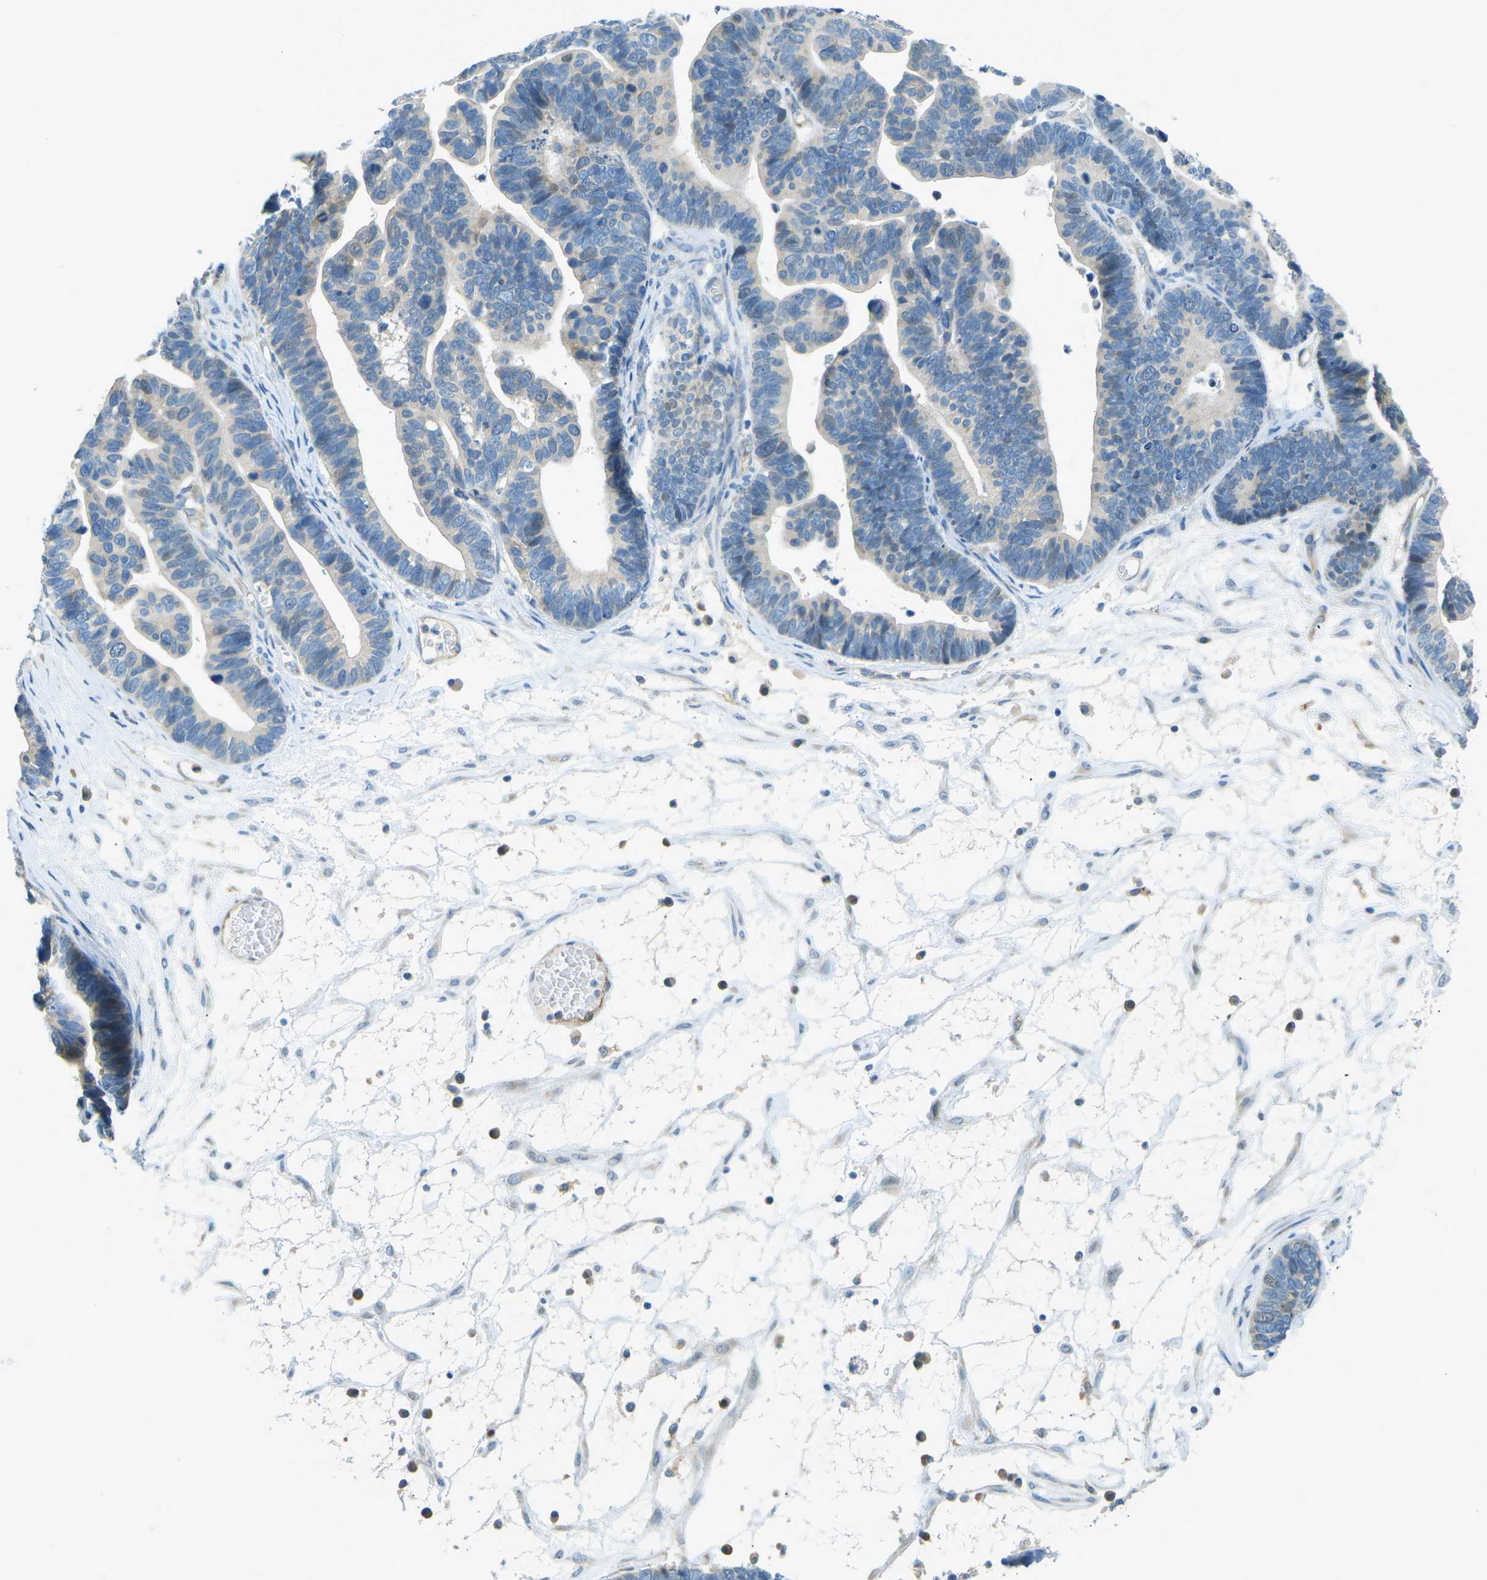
{"staining": {"intensity": "weak", "quantity": "<25%", "location": "nuclear"}, "tissue": "ovarian cancer", "cell_type": "Tumor cells", "image_type": "cancer", "snomed": [{"axis": "morphology", "description": "Cystadenocarcinoma, serous, NOS"}, {"axis": "topography", "description": "Ovary"}], "caption": "IHC histopathology image of neoplastic tissue: ovarian cancer (serous cystadenocarcinoma) stained with DAB shows no significant protein staining in tumor cells.", "gene": "ZNF367", "patient": {"sex": "female", "age": 56}}